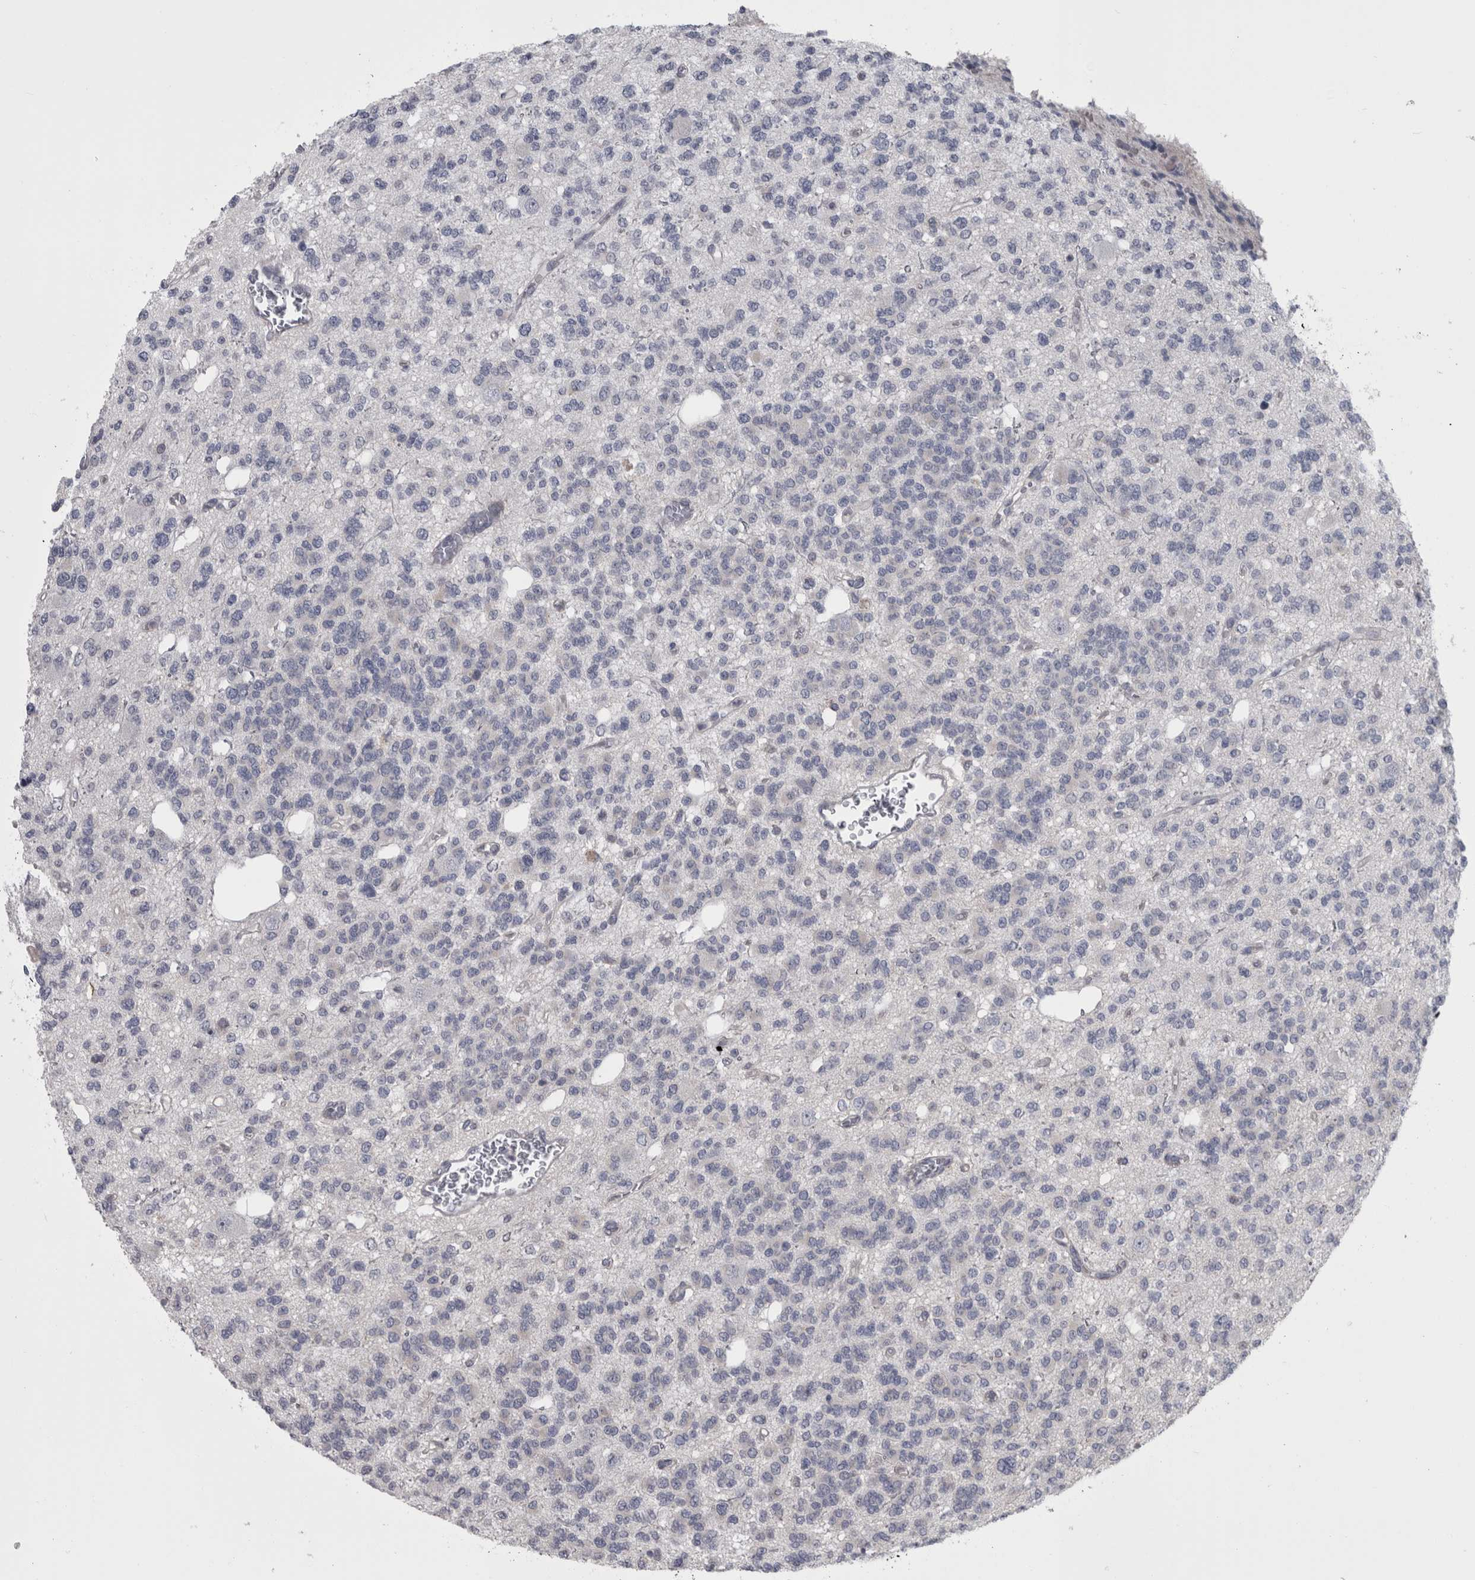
{"staining": {"intensity": "negative", "quantity": "none", "location": "none"}, "tissue": "glioma", "cell_type": "Tumor cells", "image_type": "cancer", "snomed": [{"axis": "morphology", "description": "Glioma, malignant, Low grade"}, {"axis": "topography", "description": "Brain"}], "caption": "DAB immunohistochemical staining of glioma shows no significant expression in tumor cells. The staining is performed using DAB (3,3'-diaminobenzidine) brown chromogen with nuclei counter-stained in using hematoxylin.", "gene": "APRT", "patient": {"sex": "male", "age": 38}}